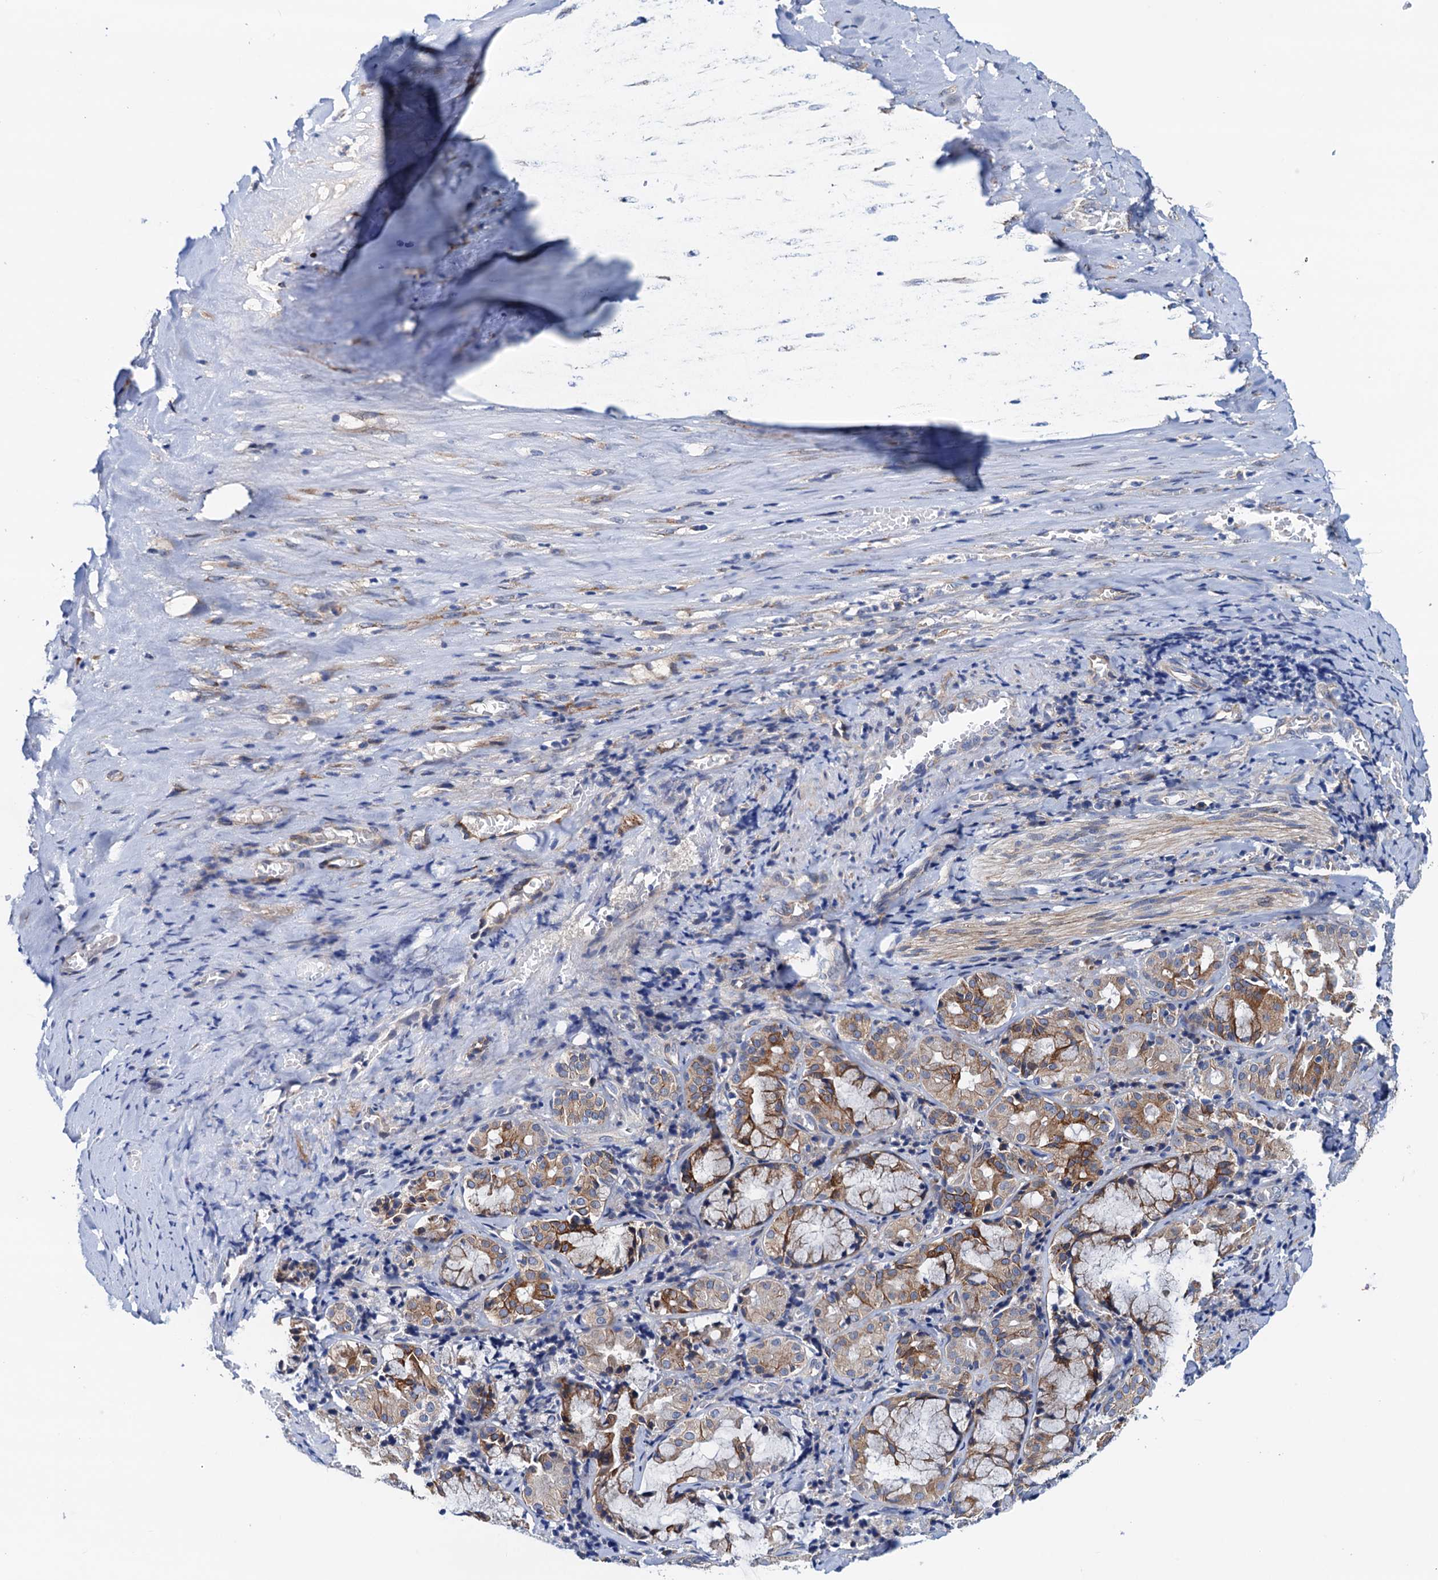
{"staining": {"intensity": "negative", "quantity": "none", "location": "none"}, "tissue": "adipose tissue", "cell_type": "Adipocytes", "image_type": "normal", "snomed": [{"axis": "morphology", "description": "Normal tissue, NOS"}, {"axis": "morphology", "description": "Basal cell carcinoma"}, {"axis": "topography", "description": "Cartilage tissue"}, {"axis": "topography", "description": "Nasopharynx"}, {"axis": "topography", "description": "Oral tissue"}], "caption": "Photomicrograph shows no protein staining in adipocytes of normal adipose tissue.", "gene": "RASSF9", "patient": {"sex": "female", "age": 77}}